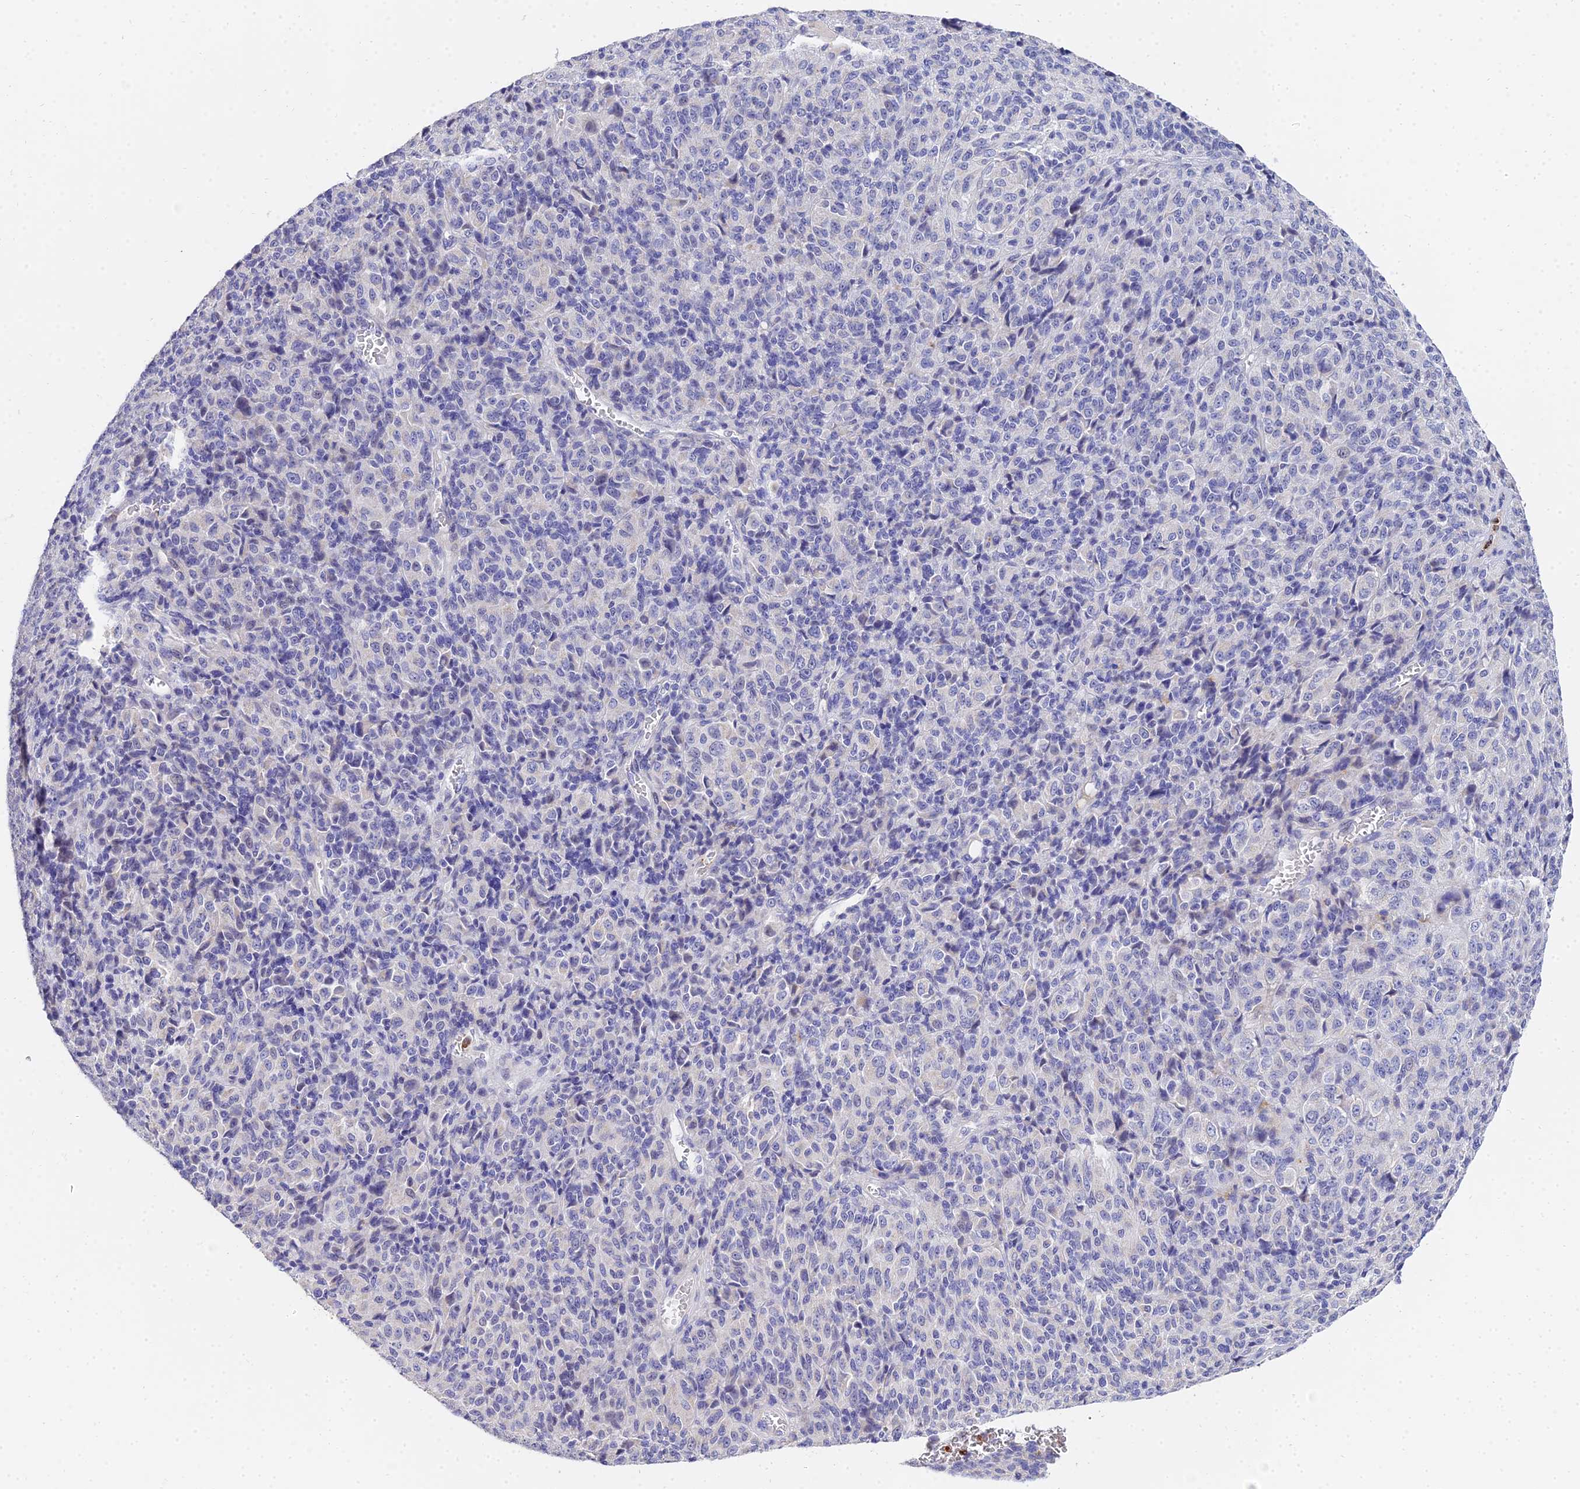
{"staining": {"intensity": "negative", "quantity": "none", "location": "none"}, "tissue": "melanoma", "cell_type": "Tumor cells", "image_type": "cancer", "snomed": [{"axis": "morphology", "description": "Malignant melanoma, Metastatic site"}, {"axis": "topography", "description": "Brain"}], "caption": "A high-resolution histopathology image shows immunohistochemistry staining of malignant melanoma (metastatic site), which reveals no significant staining in tumor cells.", "gene": "VWC2L", "patient": {"sex": "female", "age": 56}}